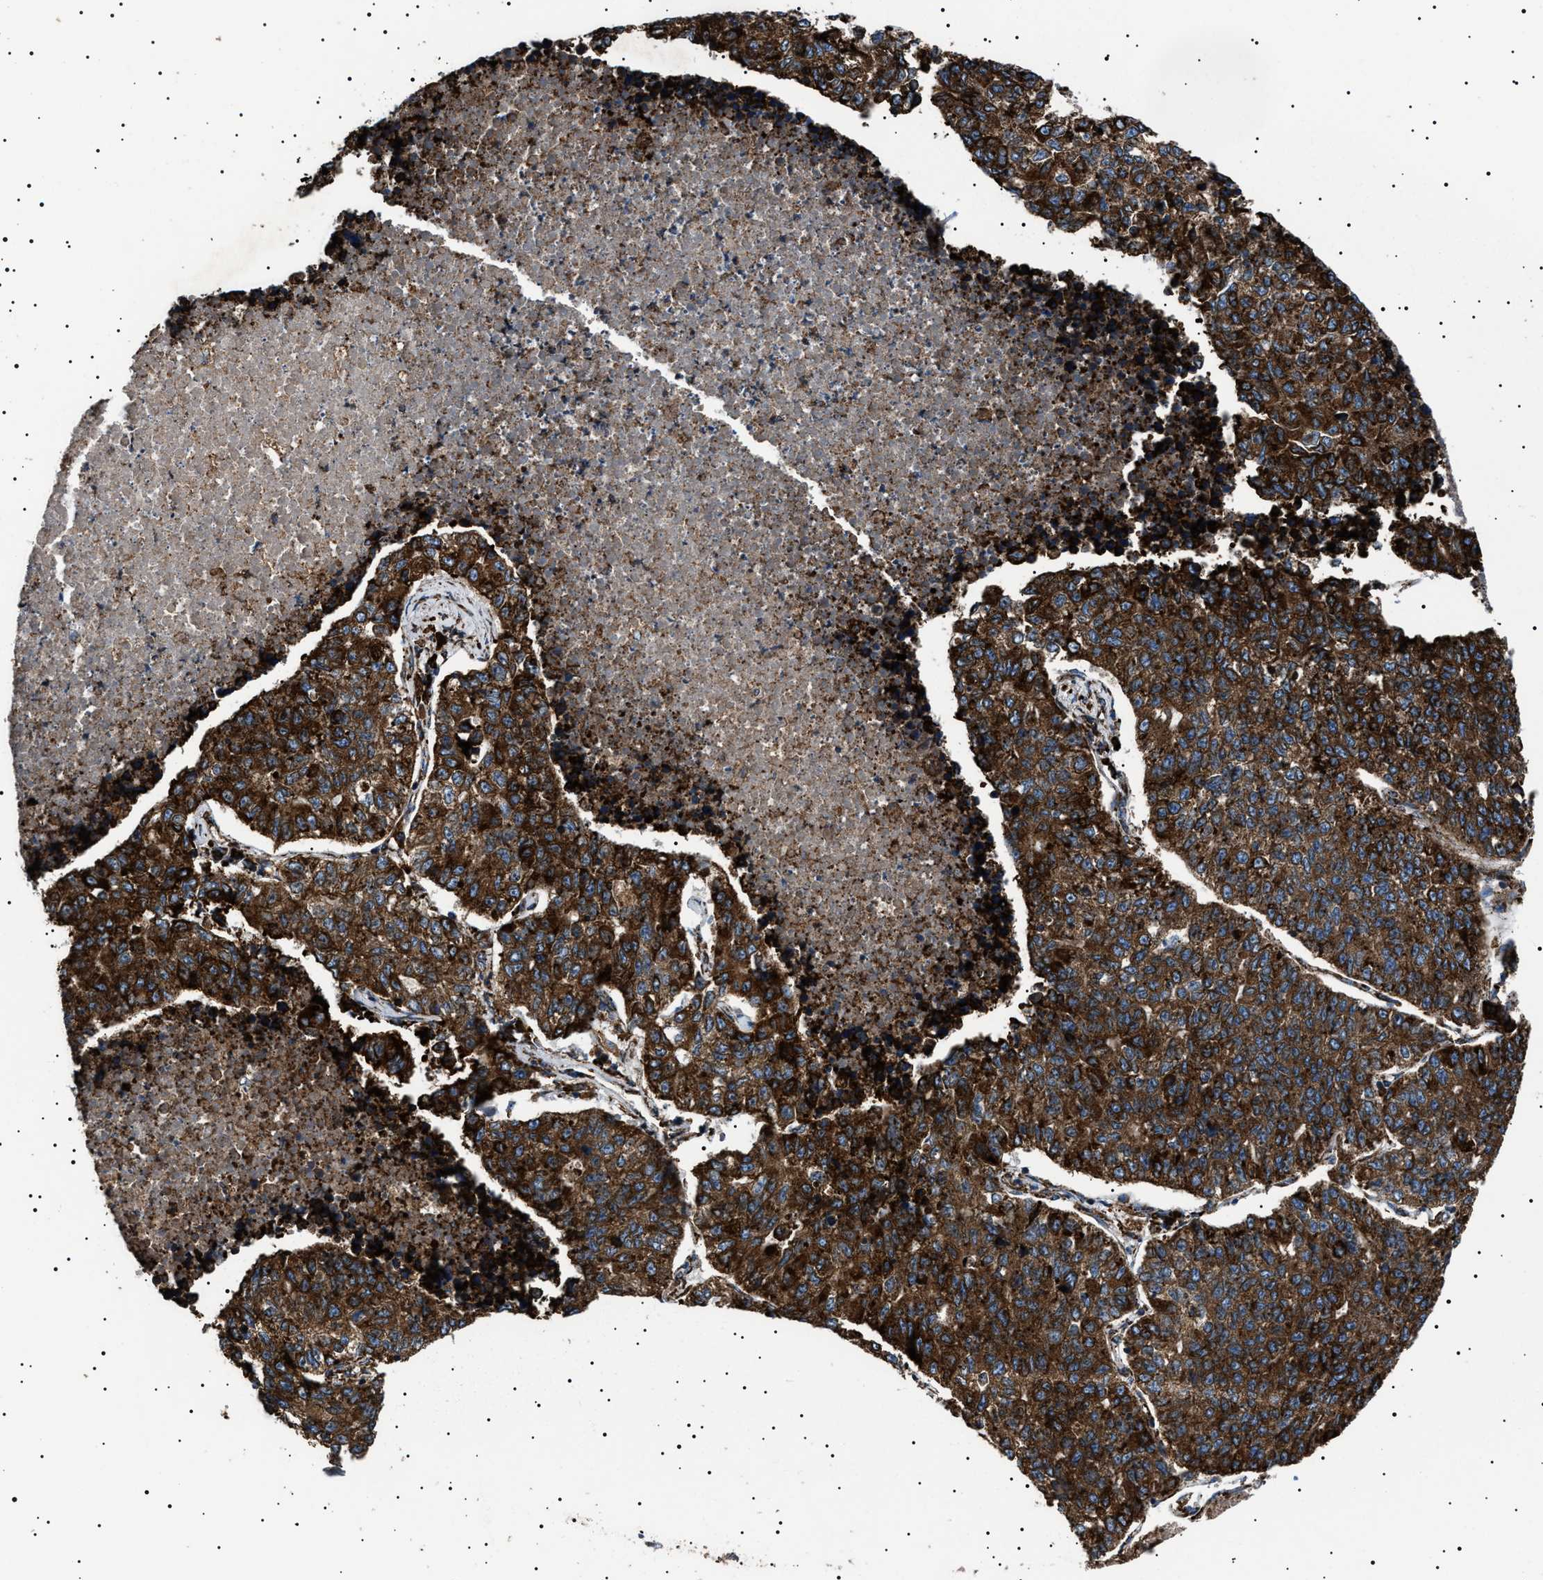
{"staining": {"intensity": "strong", "quantity": ">75%", "location": "cytoplasmic/membranous"}, "tissue": "lung cancer", "cell_type": "Tumor cells", "image_type": "cancer", "snomed": [{"axis": "morphology", "description": "Adenocarcinoma, NOS"}, {"axis": "topography", "description": "Lung"}], "caption": "About >75% of tumor cells in lung cancer reveal strong cytoplasmic/membranous protein expression as visualized by brown immunohistochemical staining.", "gene": "TOP1MT", "patient": {"sex": "male", "age": 49}}